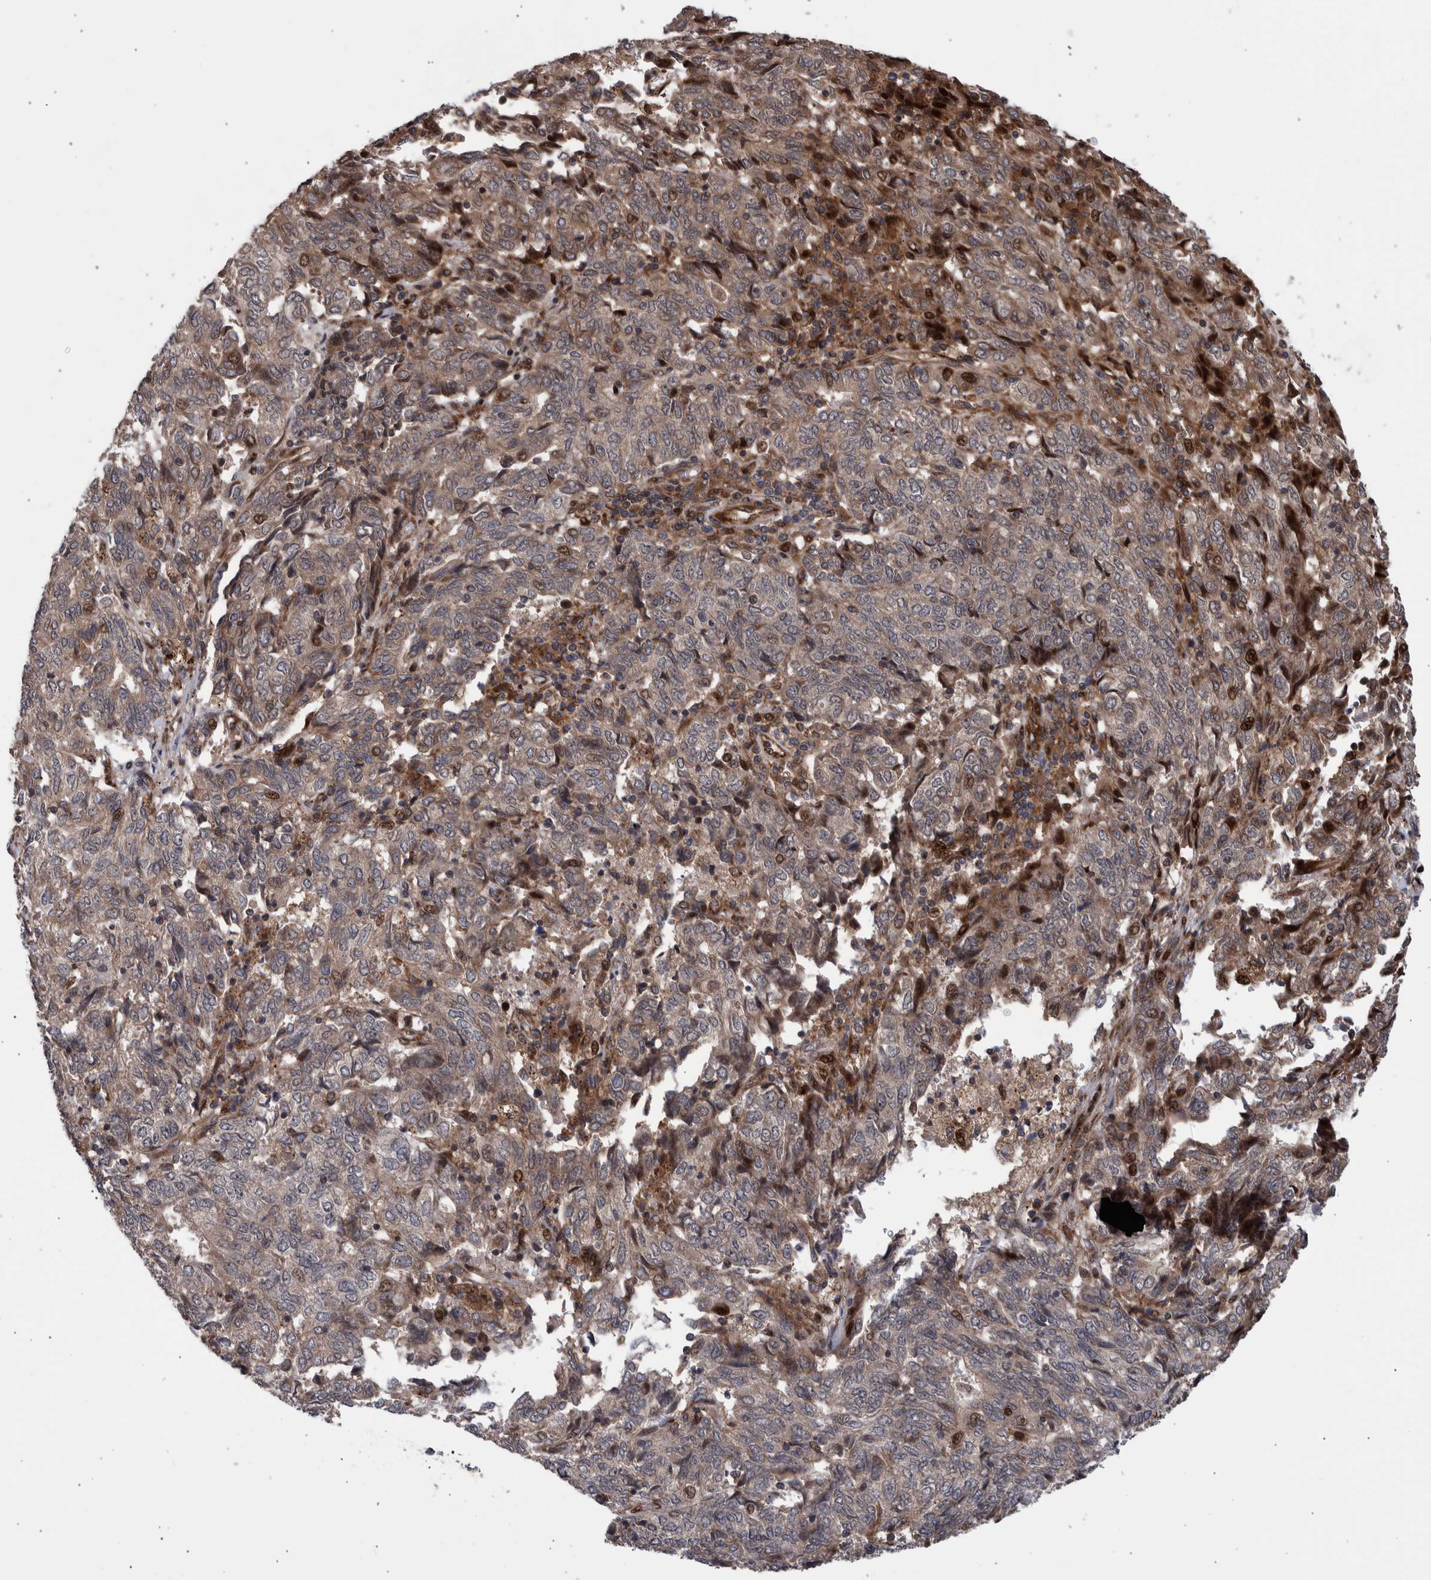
{"staining": {"intensity": "weak", "quantity": "25%-75%", "location": "cytoplasmic/membranous,nuclear"}, "tissue": "endometrial cancer", "cell_type": "Tumor cells", "image_type": "cancer", "snomed": [{"axis": "morphology", "description": "Adenocarcinoma, NOS"}, {"axis": "topography", "description": "Endometrium"}], "caption": "IHC of human endometrial cancer (adenocarcinoma) shows low levels of weak cytoplasmic/membranous and nuclear staining in approximately 25%-75% of tumor cells.", "gene": "SHISA6", "patient": {"sex": "female", "age": 80}}